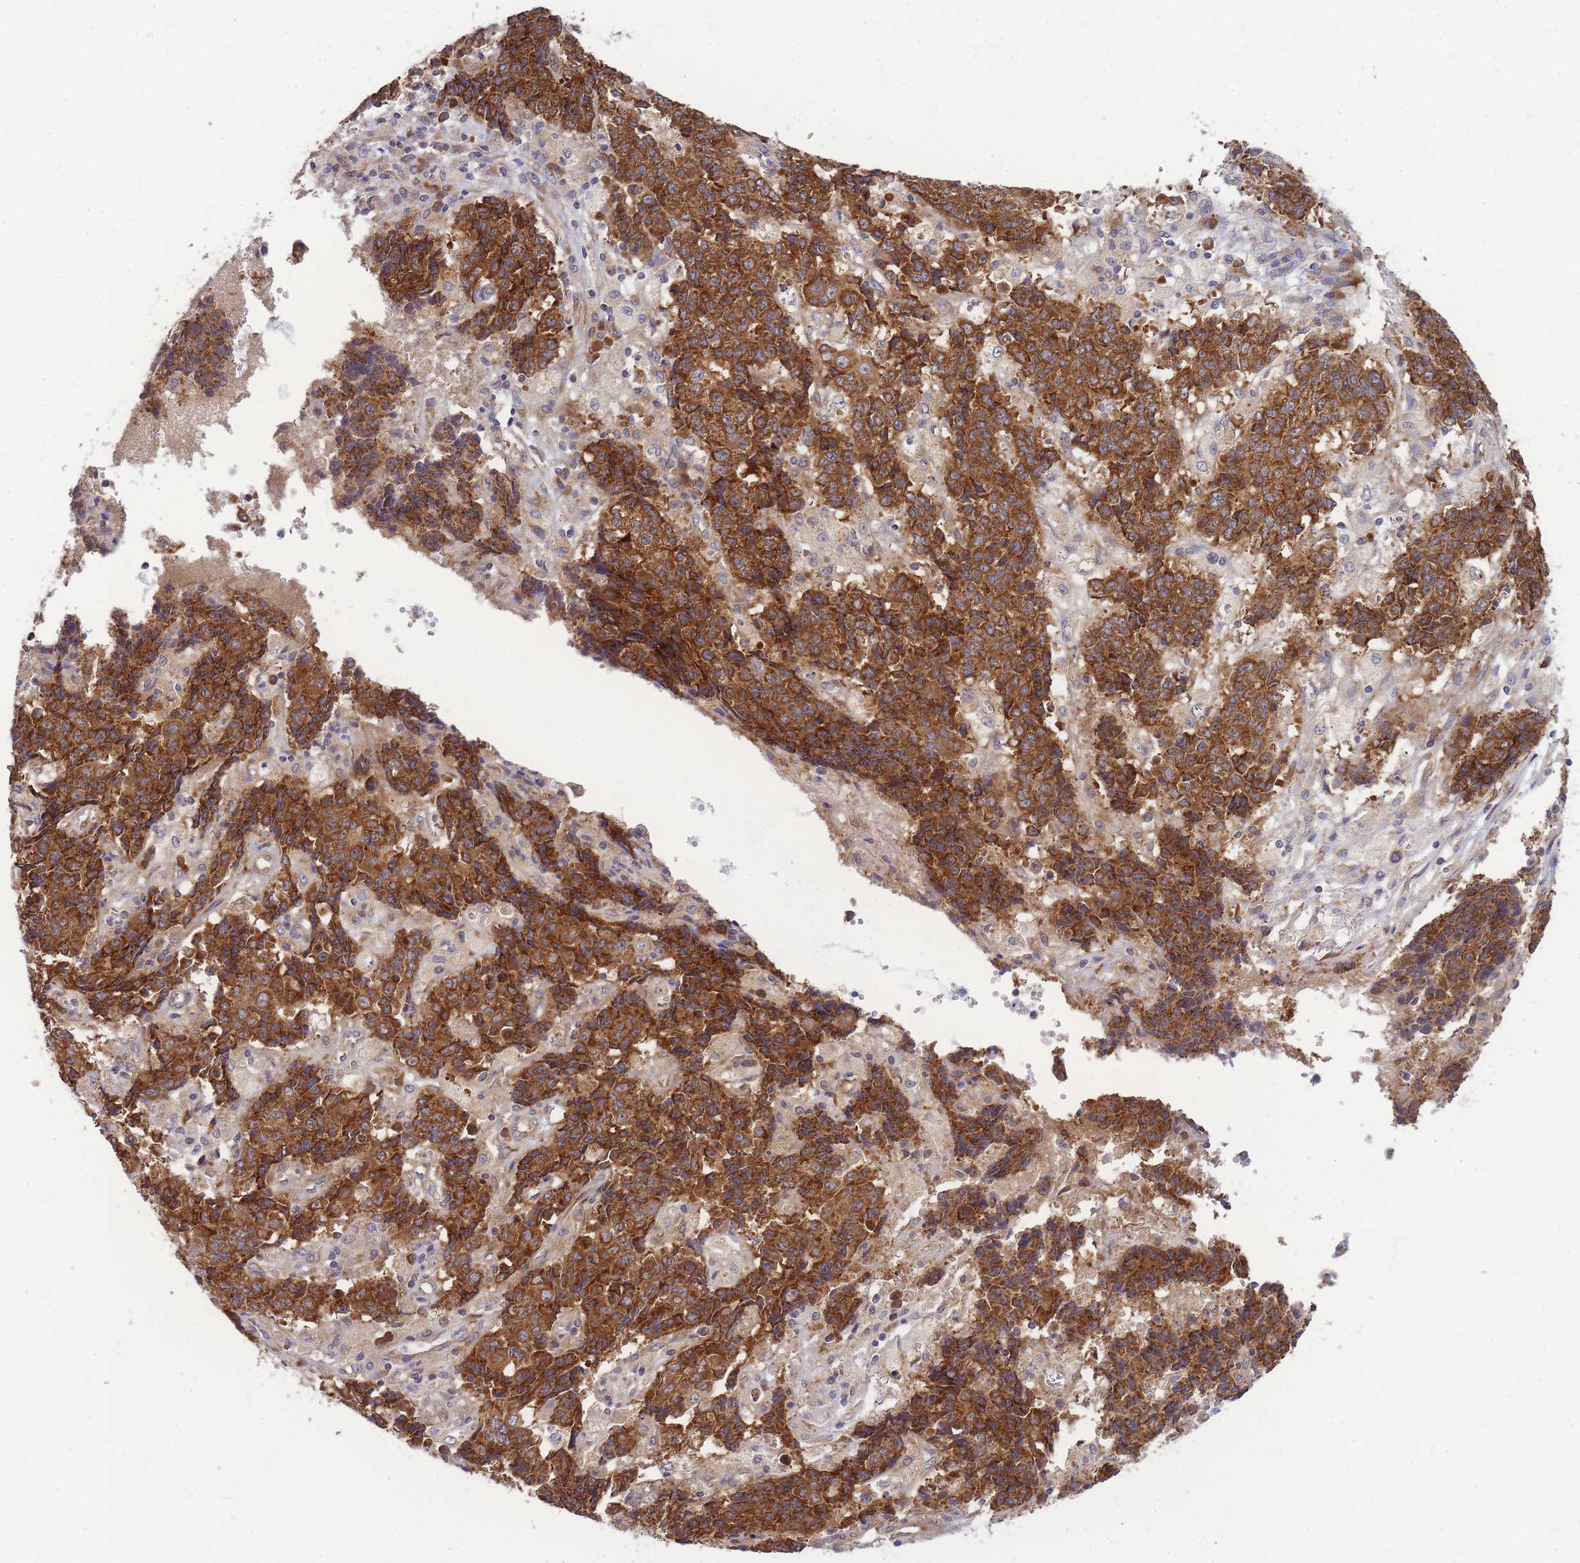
{"staining": {"intensity": "strong", "quantity": ">75%", "location": "cytoplasmic/membranous"}, "tissue": "ovarian cancer", "cell_type": "Tumor cells", "image_type": "cancer", "snomed": [{"axis": "morphology", "description": "Carcinoma, endometroid"}, {"axis": "topography", "description": "Ovary"}], "caption": "A brown stain labels strong cytoplasmic/membranous expression of a protein in ovarian cancer (endometroid carcinoma) tumor cells. The staining was performed using DAB to visualize the protein expression in brown, while the nuclei were stained in blue with hematoxylin (Magnification: 20x).", "gene": "MRPL23", "patient": {"sex": "female", "age": 42}}